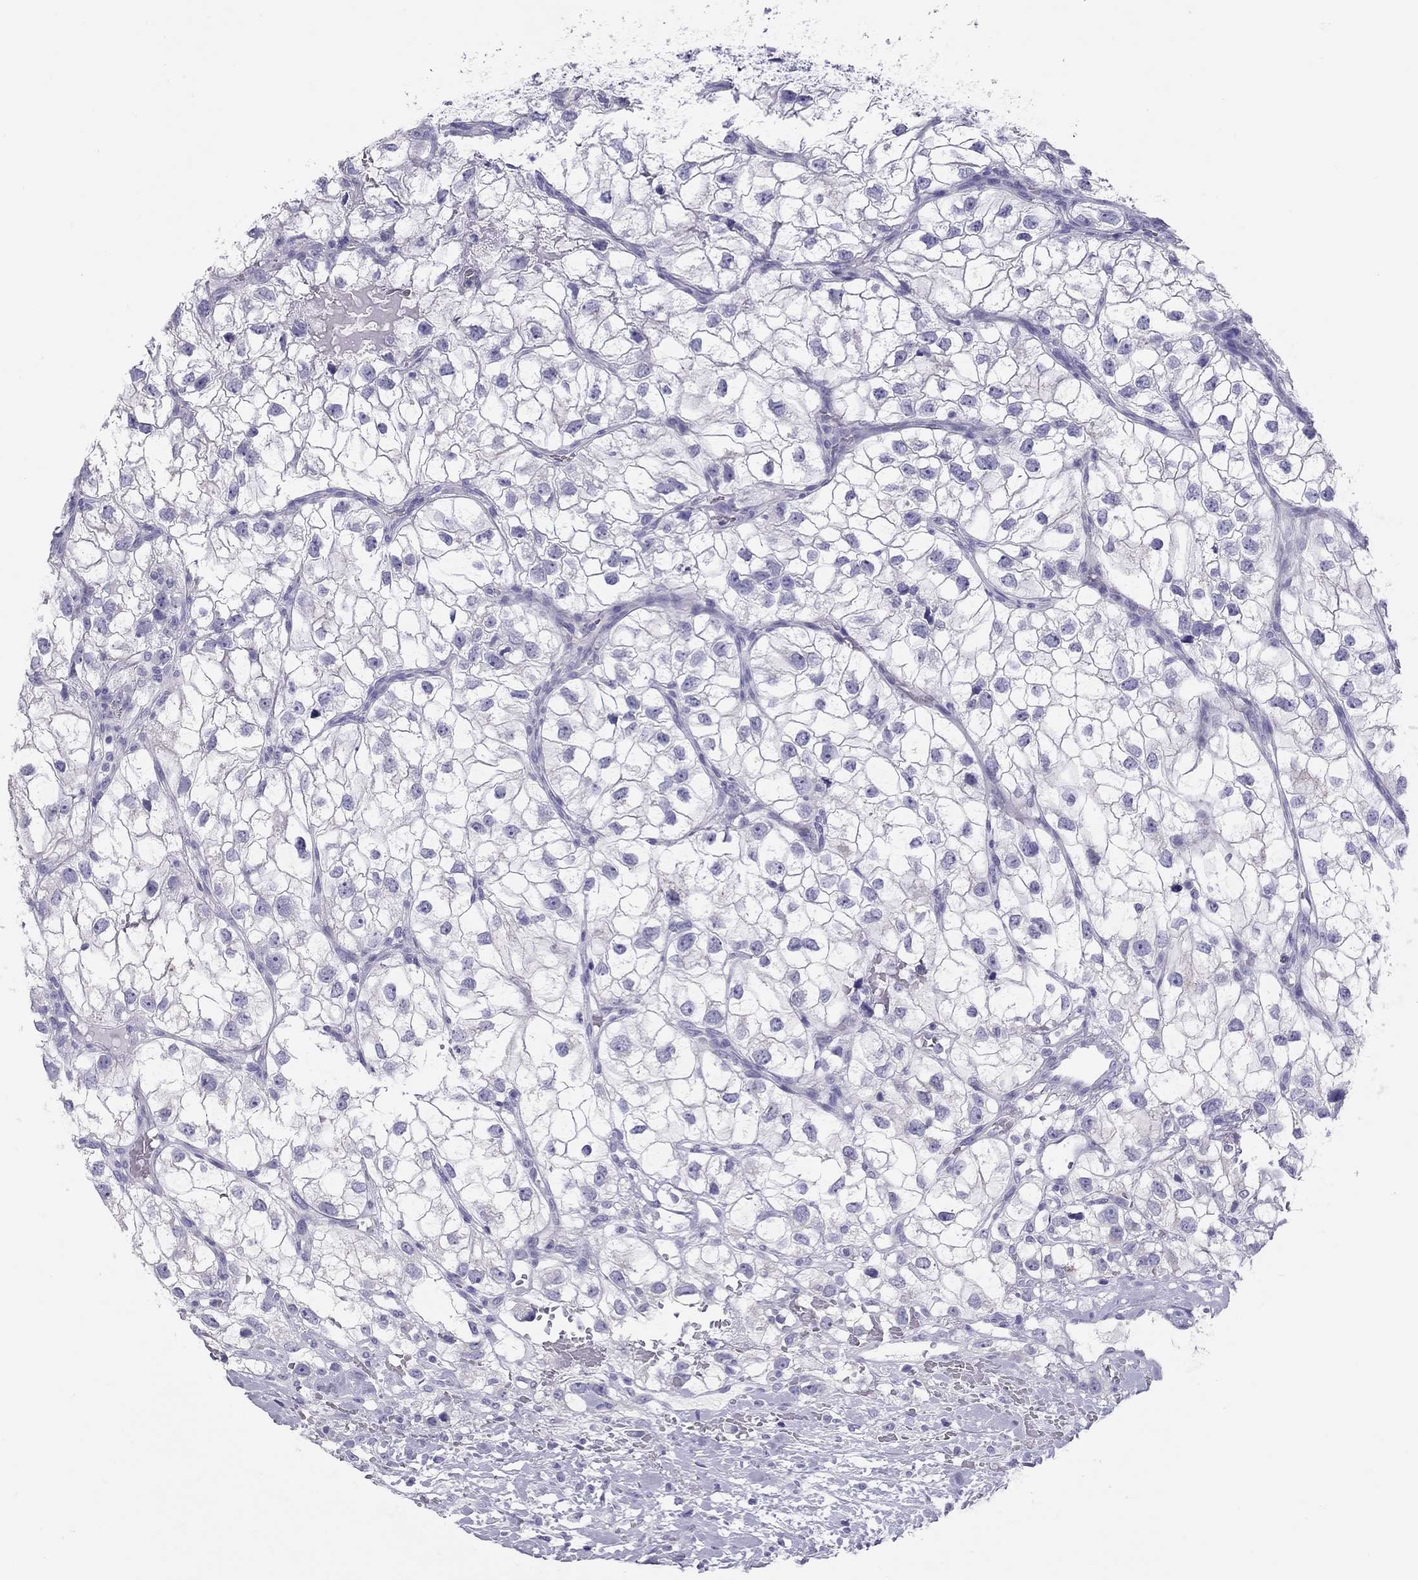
{"staining": {"intensity": "negative", "quantity": "none", "location": "none"}, "tissue": "renal cancer", "cell_type": "Tumor cells", "image_type": "cancer", "snomed": [{"axis": "morphology", "description": "Adenocarcinoma, NOS"}, {"axis": "topography", "description": "Kidney"}], "caption": "Immunohistochemistry (IHC) micrograph of adenocarcinoma (renal) stained for a protein (brown), which exhibits no staining in tumor cells.", "gene": "PSMB11", "patient": {"sex": "male", "age": 59}}